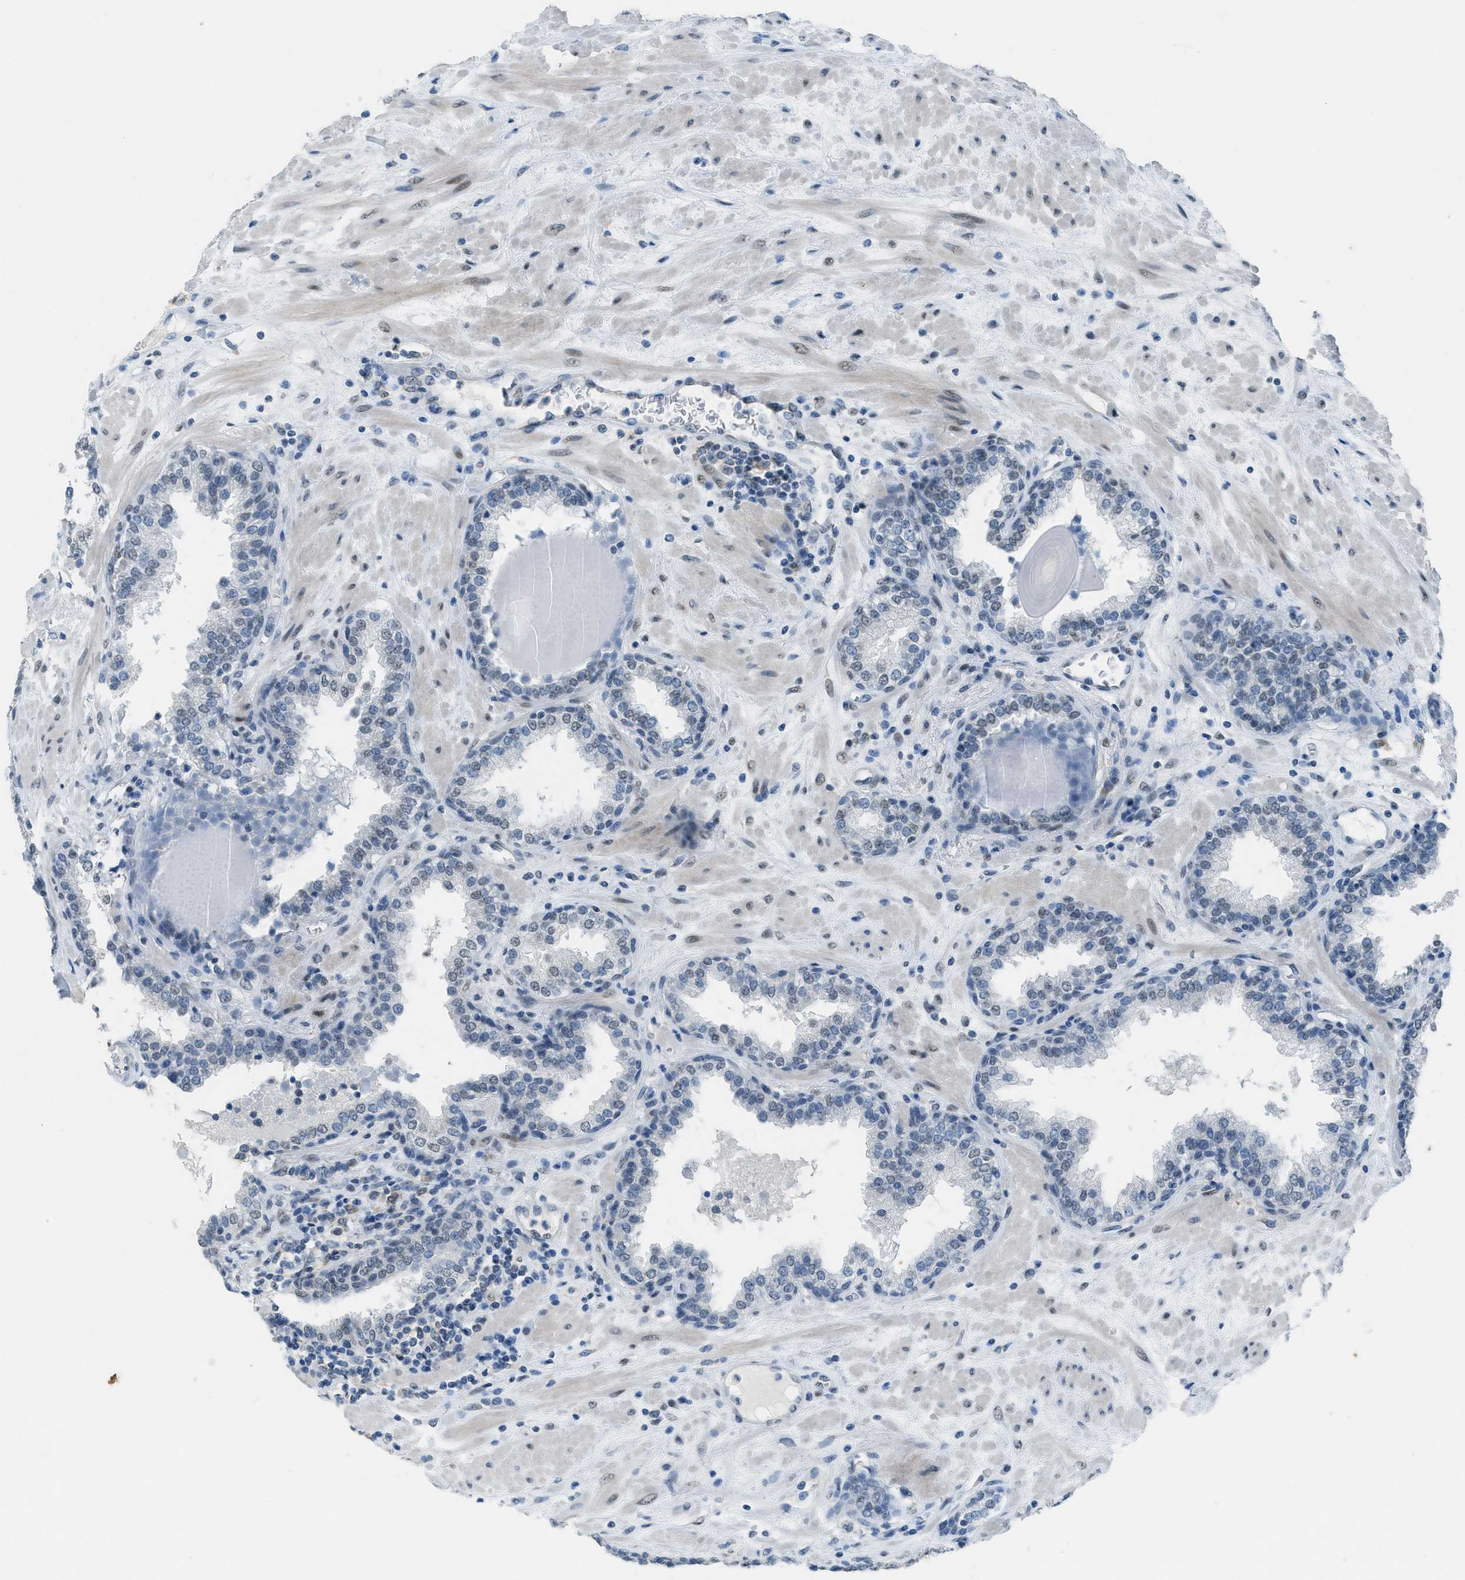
{"staining": {"intensity": "weak", "quantity": "<25%", "location": "nuclear"}, "tissue": "prostate", "cell_type": "Glandular cells", "image_type": "normal", "snomed": [{"axis": "morphology", "description": "Normal tissue, NOS"}, {"axis": "topography", "description": "Prostate"}], "caption": "A high-resolution micrograph shows immunohistochemistry (IHC) staining of benign prostate, which demonstrates no significant staining in glandular cells.", "gene": "TTC13", "patient": {"sex": "male", "age": 51}}